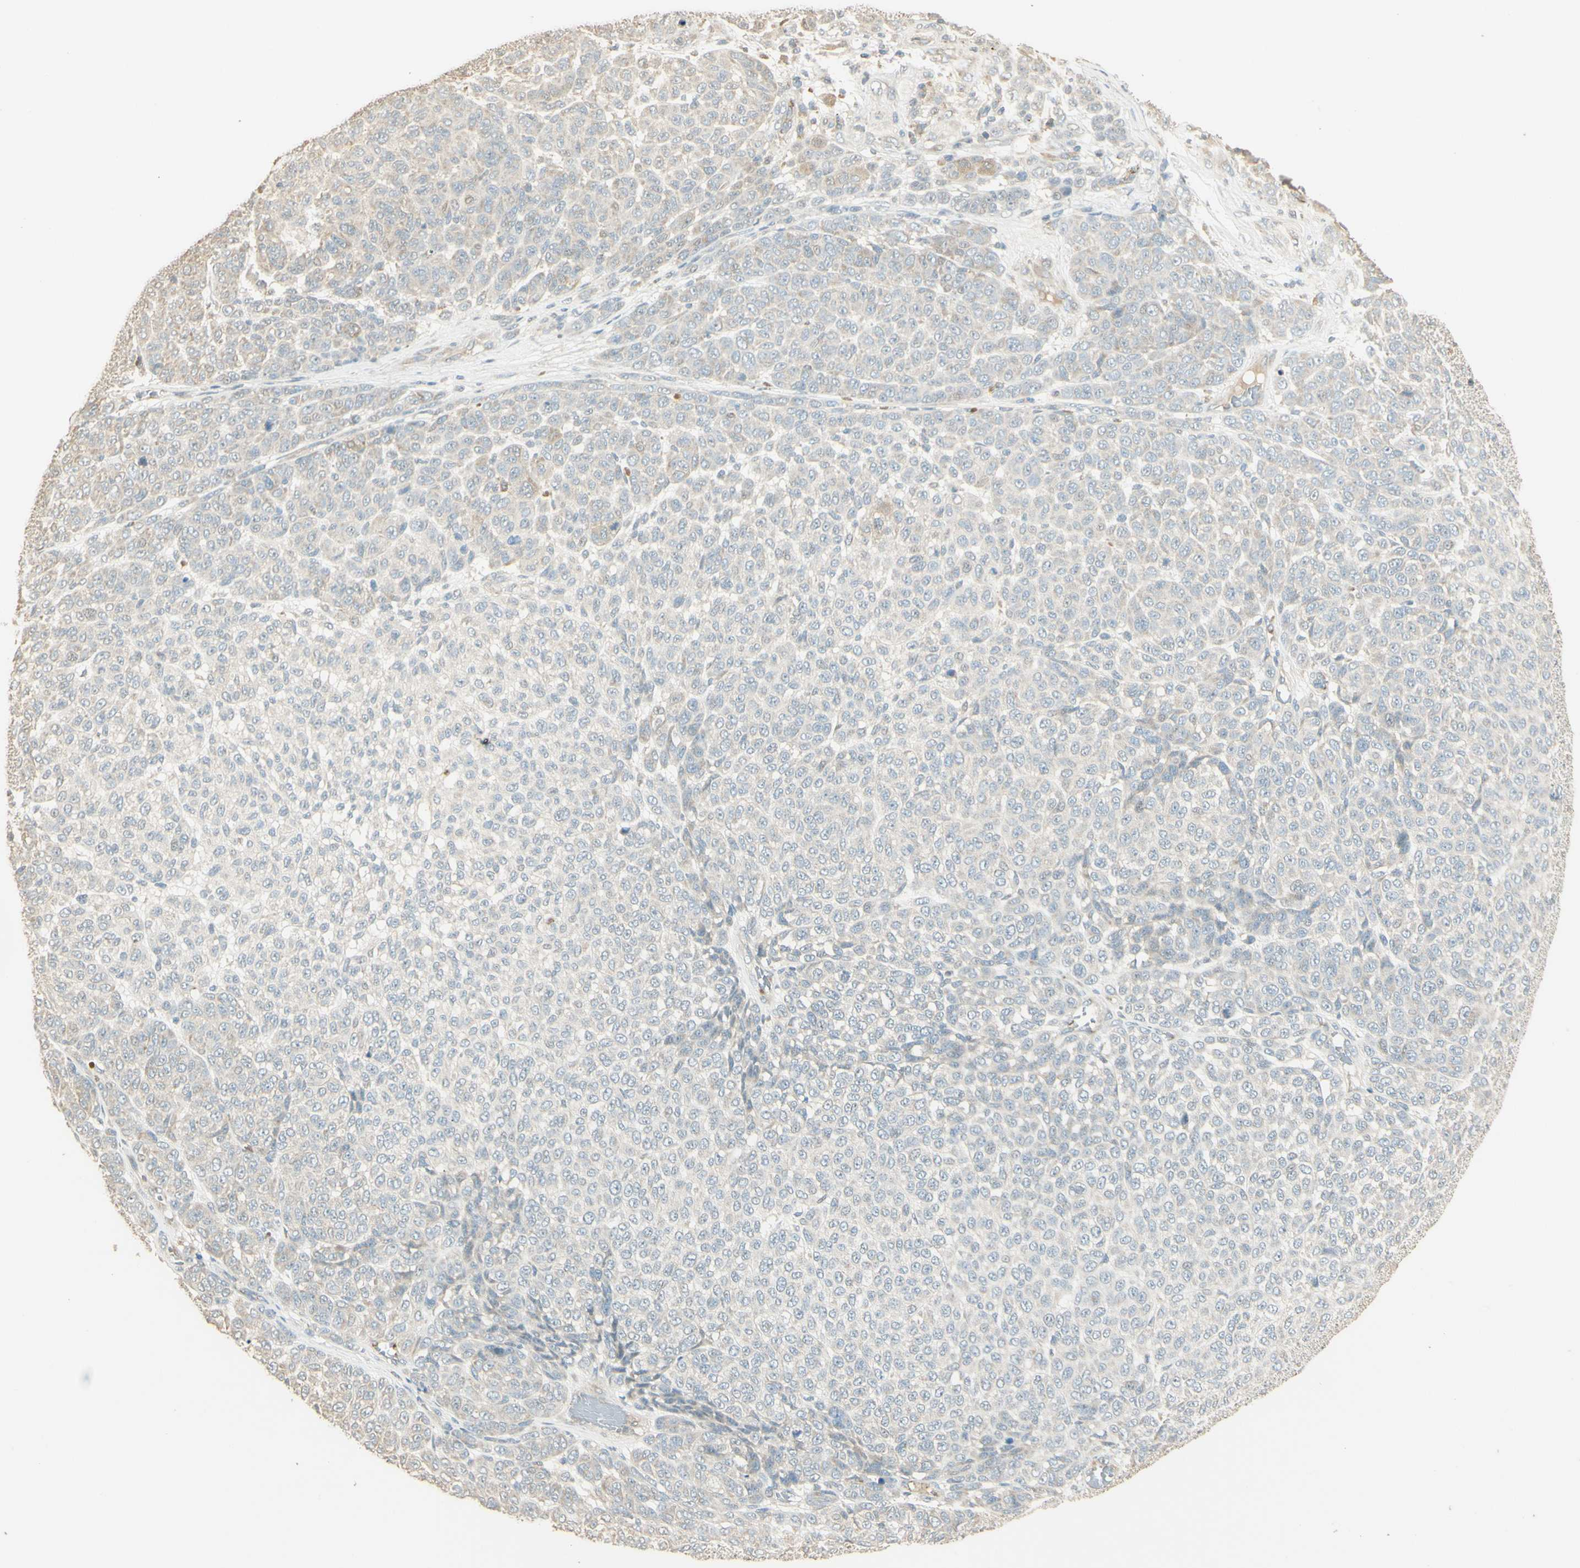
{"staining": {"intensity": "weak", "quantity": "25%-75%", "location": "cytoplasmic/membranous"}, "tissue": "melanoma", "cell_type": "Tumor cells", "image_type": "cancer", "snomed": [{"axis": "morphology", "description": "Malignant melanoma, NOS"}, {"axis": "topography", "description": "Skin"}], "caption": "Brown immunohistochemical staining in human malignant melanoma reveals weak cytoplasmic/membranous expression in approximately 25%-75% of tumor cells. The staining was performed using DAB to visualize the protein expression in brown, while the nuclei were stained in blue with hematoxylin (Magnification: 20x).", "gene": "UXS1", "patient": {"sex": "male", "age": 59}}